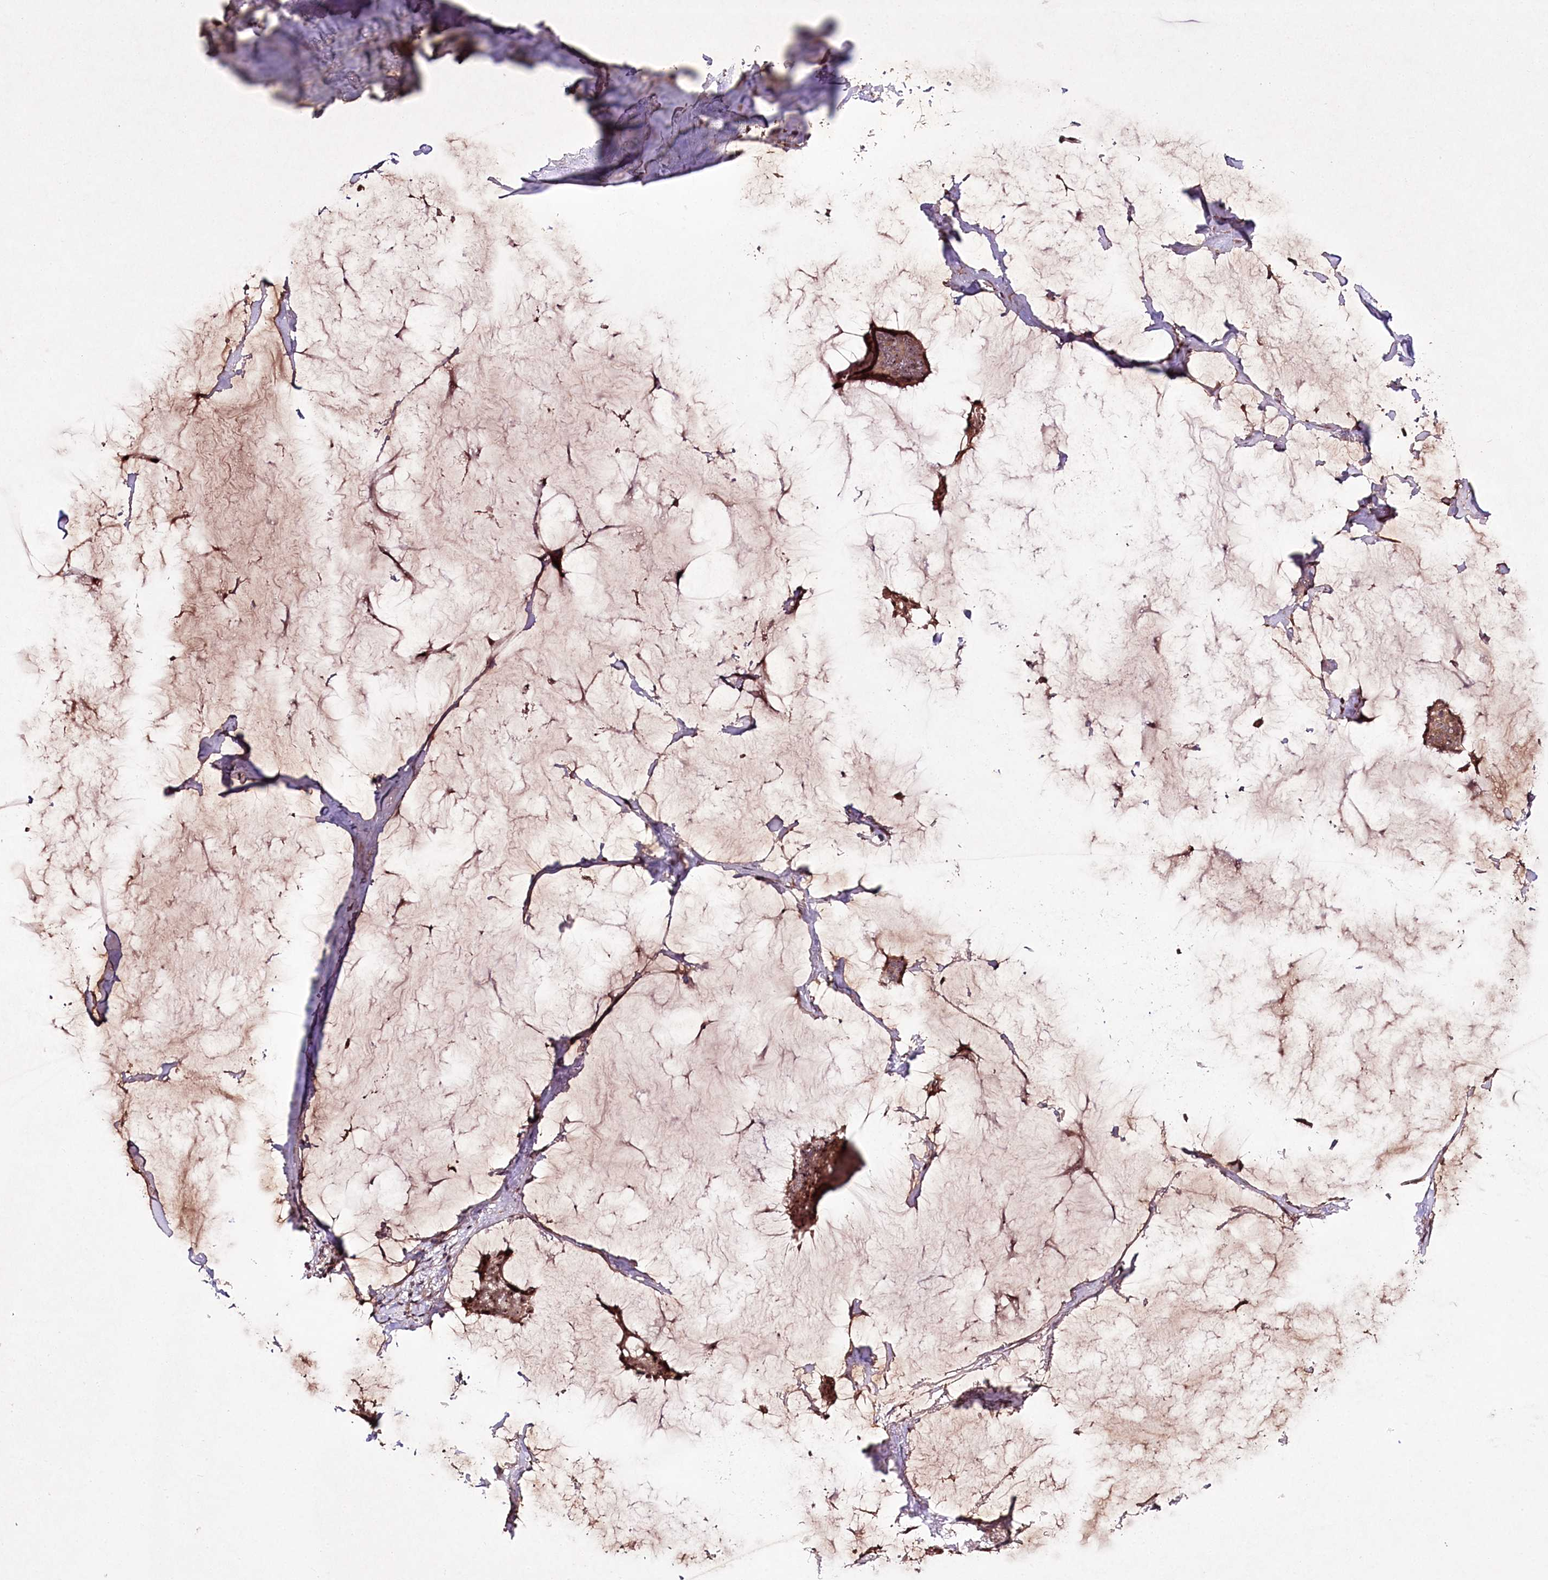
{"staining": {"intensity": "weak", "quantity": ">75%", "location": "cytoplasmic/membranous,nuclear"}, "tissue": "breast cancer", "cell_type": "Tumor cells", "image_type": "cancer", "snomed": [{"axis": "morphology", "description": "Duct carcinoma"}, {"axis": "topography", "description": "Breast"}], "caption": "This micrograph exhibits immunohistochemistry (IHC) staining of human breast cancer (intraductal carcinoma), with low weak cytoplasmic/membranous and nuclear expression in approximately >75% of tumor cells.", "gene": "CCDC59", "patient": {"sex": "female", "age": 93}}